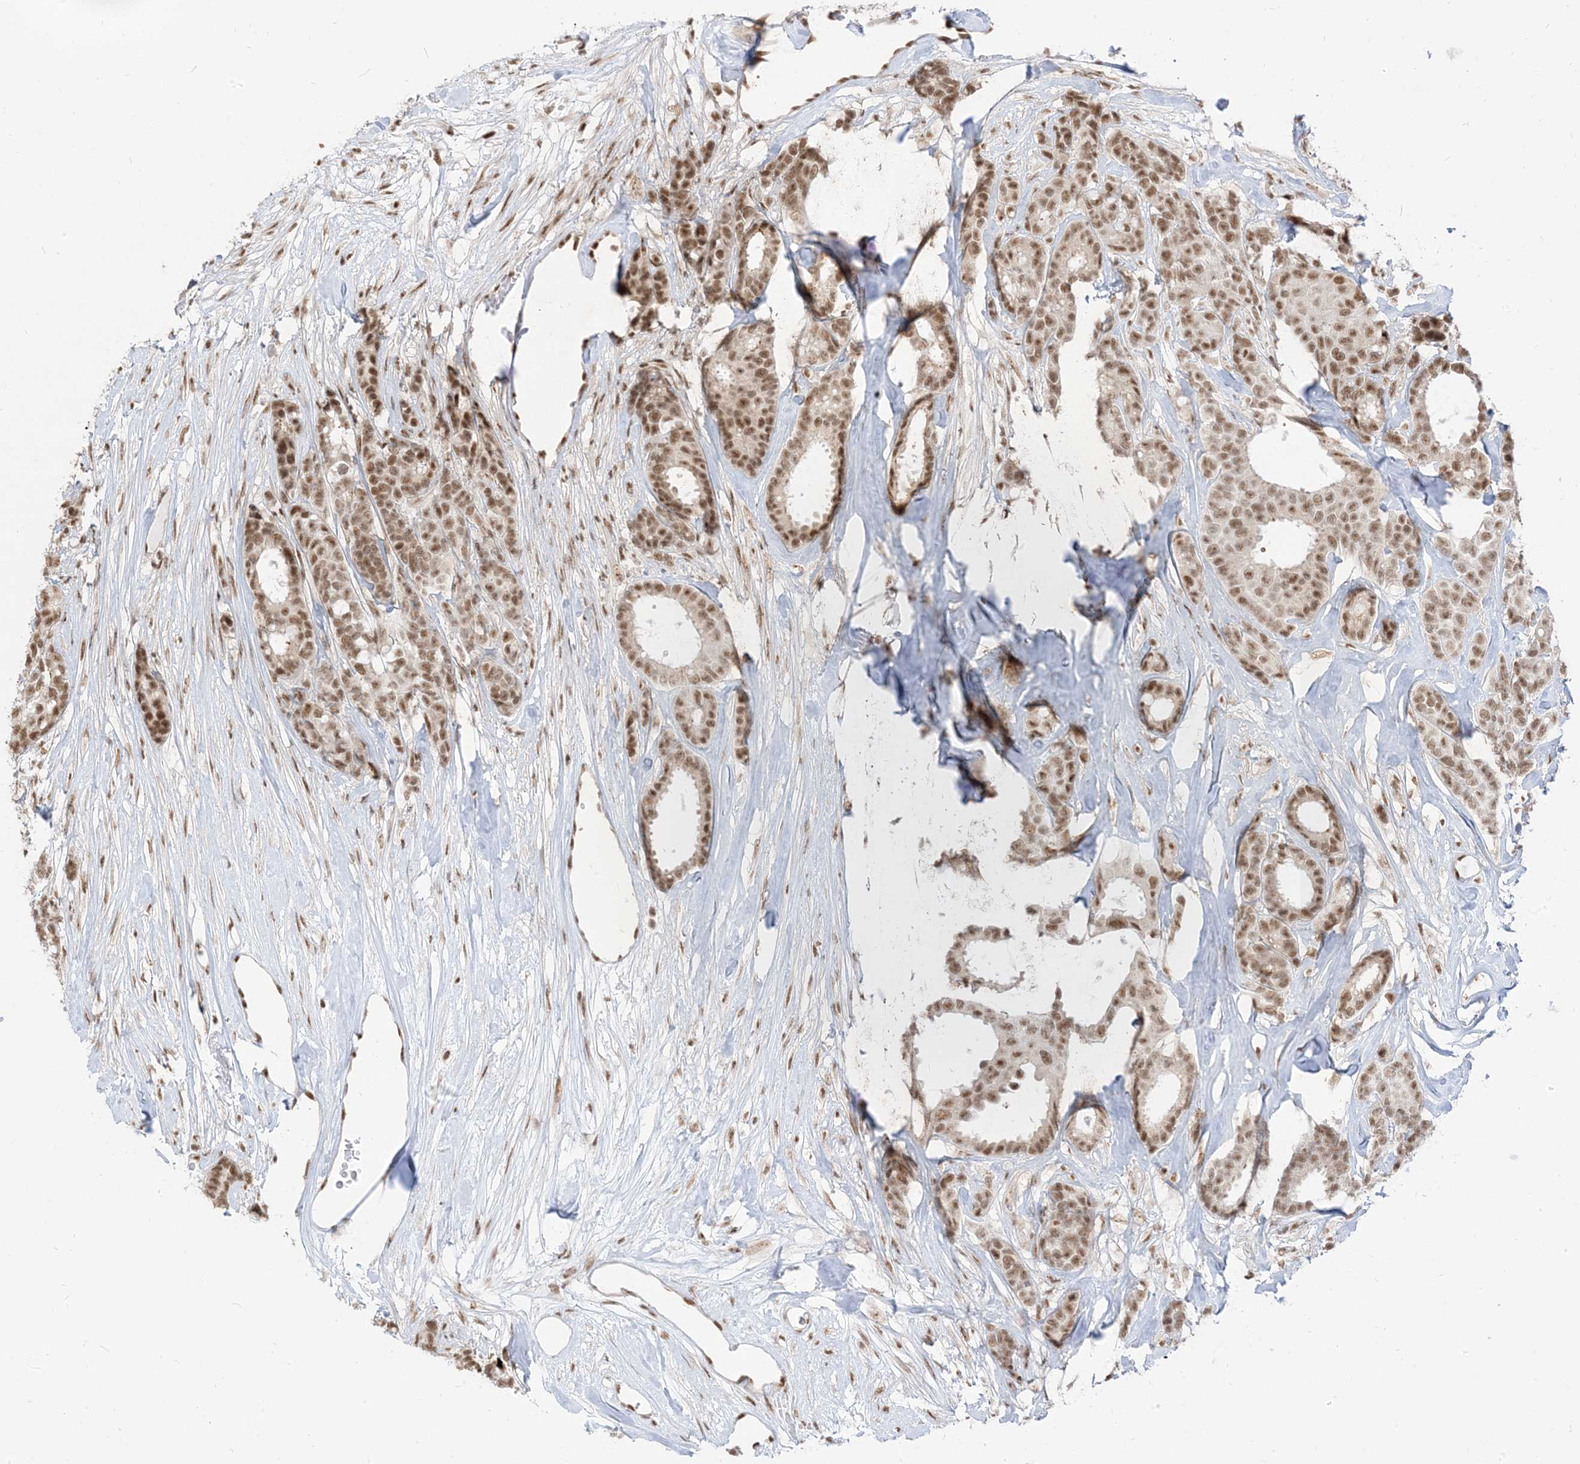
{"staining": {"intensity": "moderate", "quantity": ">75%", "location": "nuclear"}, "tissue": "breast cancer", "cell_type": "Tumor cells", "image_type": "cancer", "snomed": [{"axis": "morphology", "description": "Duct carcinoma"}, {"axis": "topography", "description": "Breast"}], "caption": "An immunohistochemistry (IHC) image of neoplastic tissue is shown. Protein staining in brown shows moderate nuclear positivity in breast invasive ductal carcinoma within tumor cells. (IHC, brightfield microscopy, high magnification).", "gene": "ARGLU1", "patient": {"sex": "female", "age": 87}}